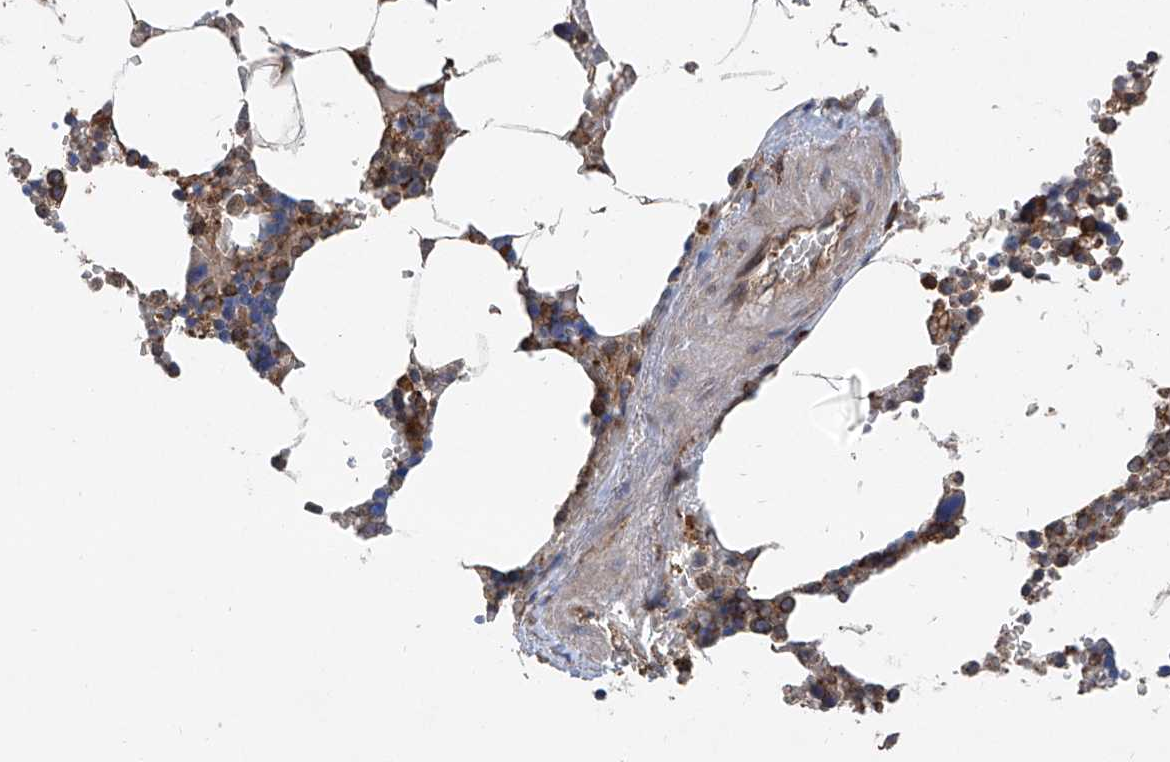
{"staining": {"intensity": "moderate", "quantity": "25%-75%", "location": "cytoplasmic/membranous"}, "tissue": "bone marrow", "cell_type": "Hematopoietic cells", "image_type": "normal", "snomed": [{"axis": "morphology", "description": "Normal tissue, NOS"}, {"axis": "topography", "description": "Bone marrow"}], "caption": "High-magnification brightfield microscopy of normal bone marrow stained with DAB (3,3'-diaminobenzidine) (brown) and counterstained with hematoxylin (blue). hematopoietic cells exhibit moderate cytoplasmic/membranous expression is appreciated in approximately25%-75% of cells.", "gene": "SMAP1", "patient": {"sex": "male", "age": 70}}